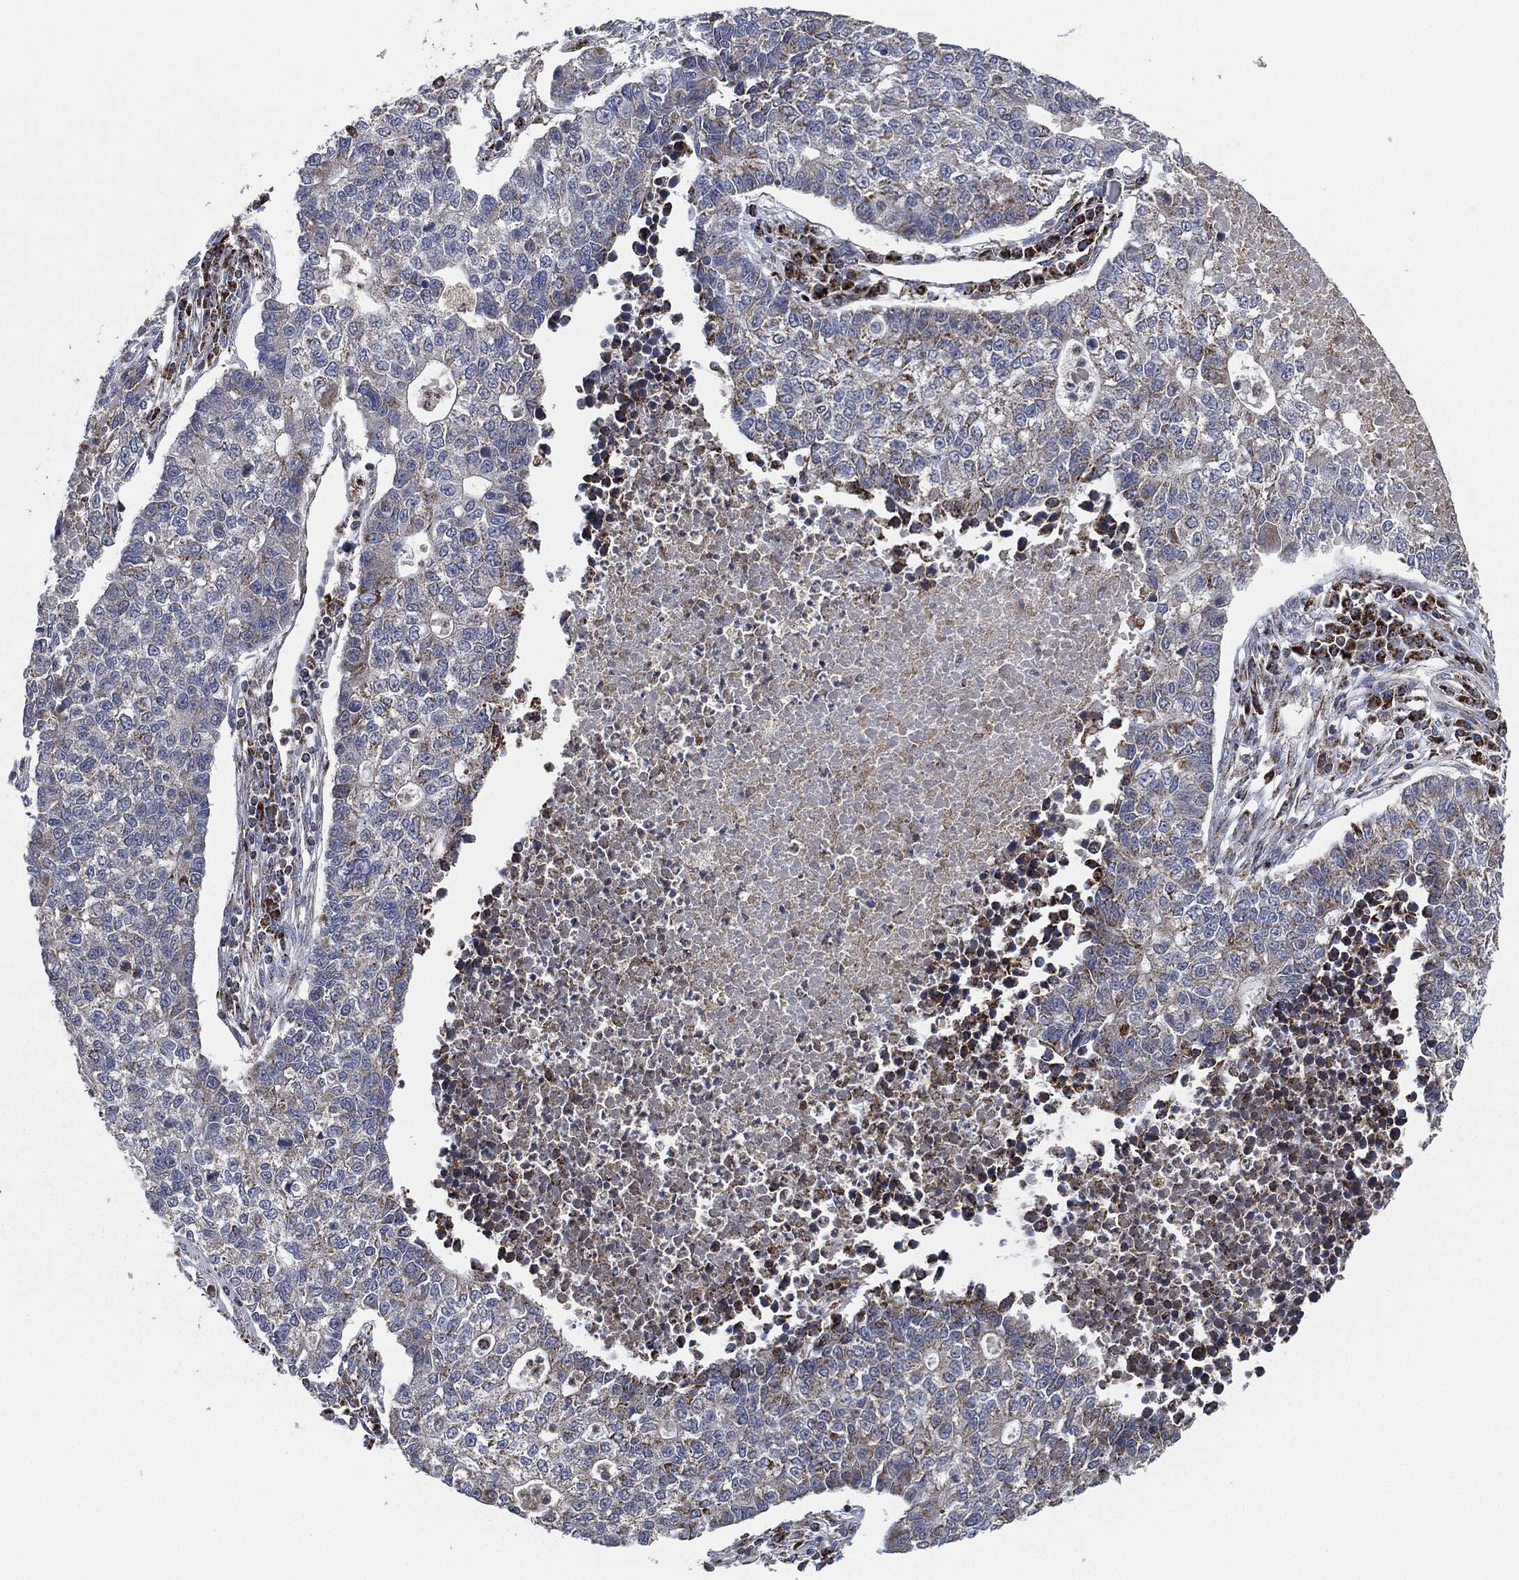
{"staining": {"intensity": "weak", "quantity": "<25%", "location": "cytoplasmic/membranous"}, "tissue": "lung cancer", "cell_type": "Tumor cells", "image_type": "cancer", "snomed": [{"axis": "morphology", "description": "Adenocarcinoma, NOS"}, {"axis": "topography", "description": "Lung"}], "caption": "A high-resolution histopathology image shows immunohistochemistry staining of adenocarcinoma (lung), which demonstrates no significant expression in tumor cells.", "gene": "NDUFV2", "patient": {"sex": "male", "age": 57}}